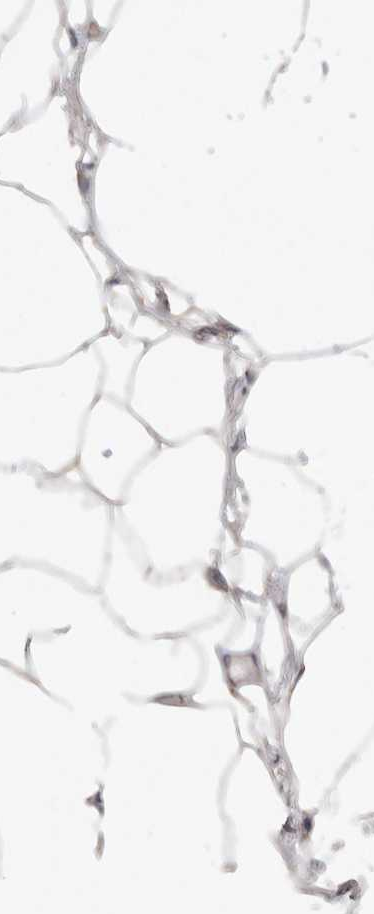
{"staining": {"intensity": "weak", "quantity": "25%-75%", "location": "cytoplasmic/membranous"}, "tissue": "adipose tissue", "cell_type": "Adipocytes", "image_type": "normal", "snomed": [{"axis": "morphology", "description": "Normal tissue, NOS"}, {"axis": "topography", "description": "Breast"}], "caption": "A photomicrograph showing weak cytoplasmic/membranous positivity in about 25%-75% of adipocytes in unremarkable adipose tissue, as visualized by brown immunohistochemical staining.", "gene": "BCAP29", "patient": {"sex": "female", "age": 23}}